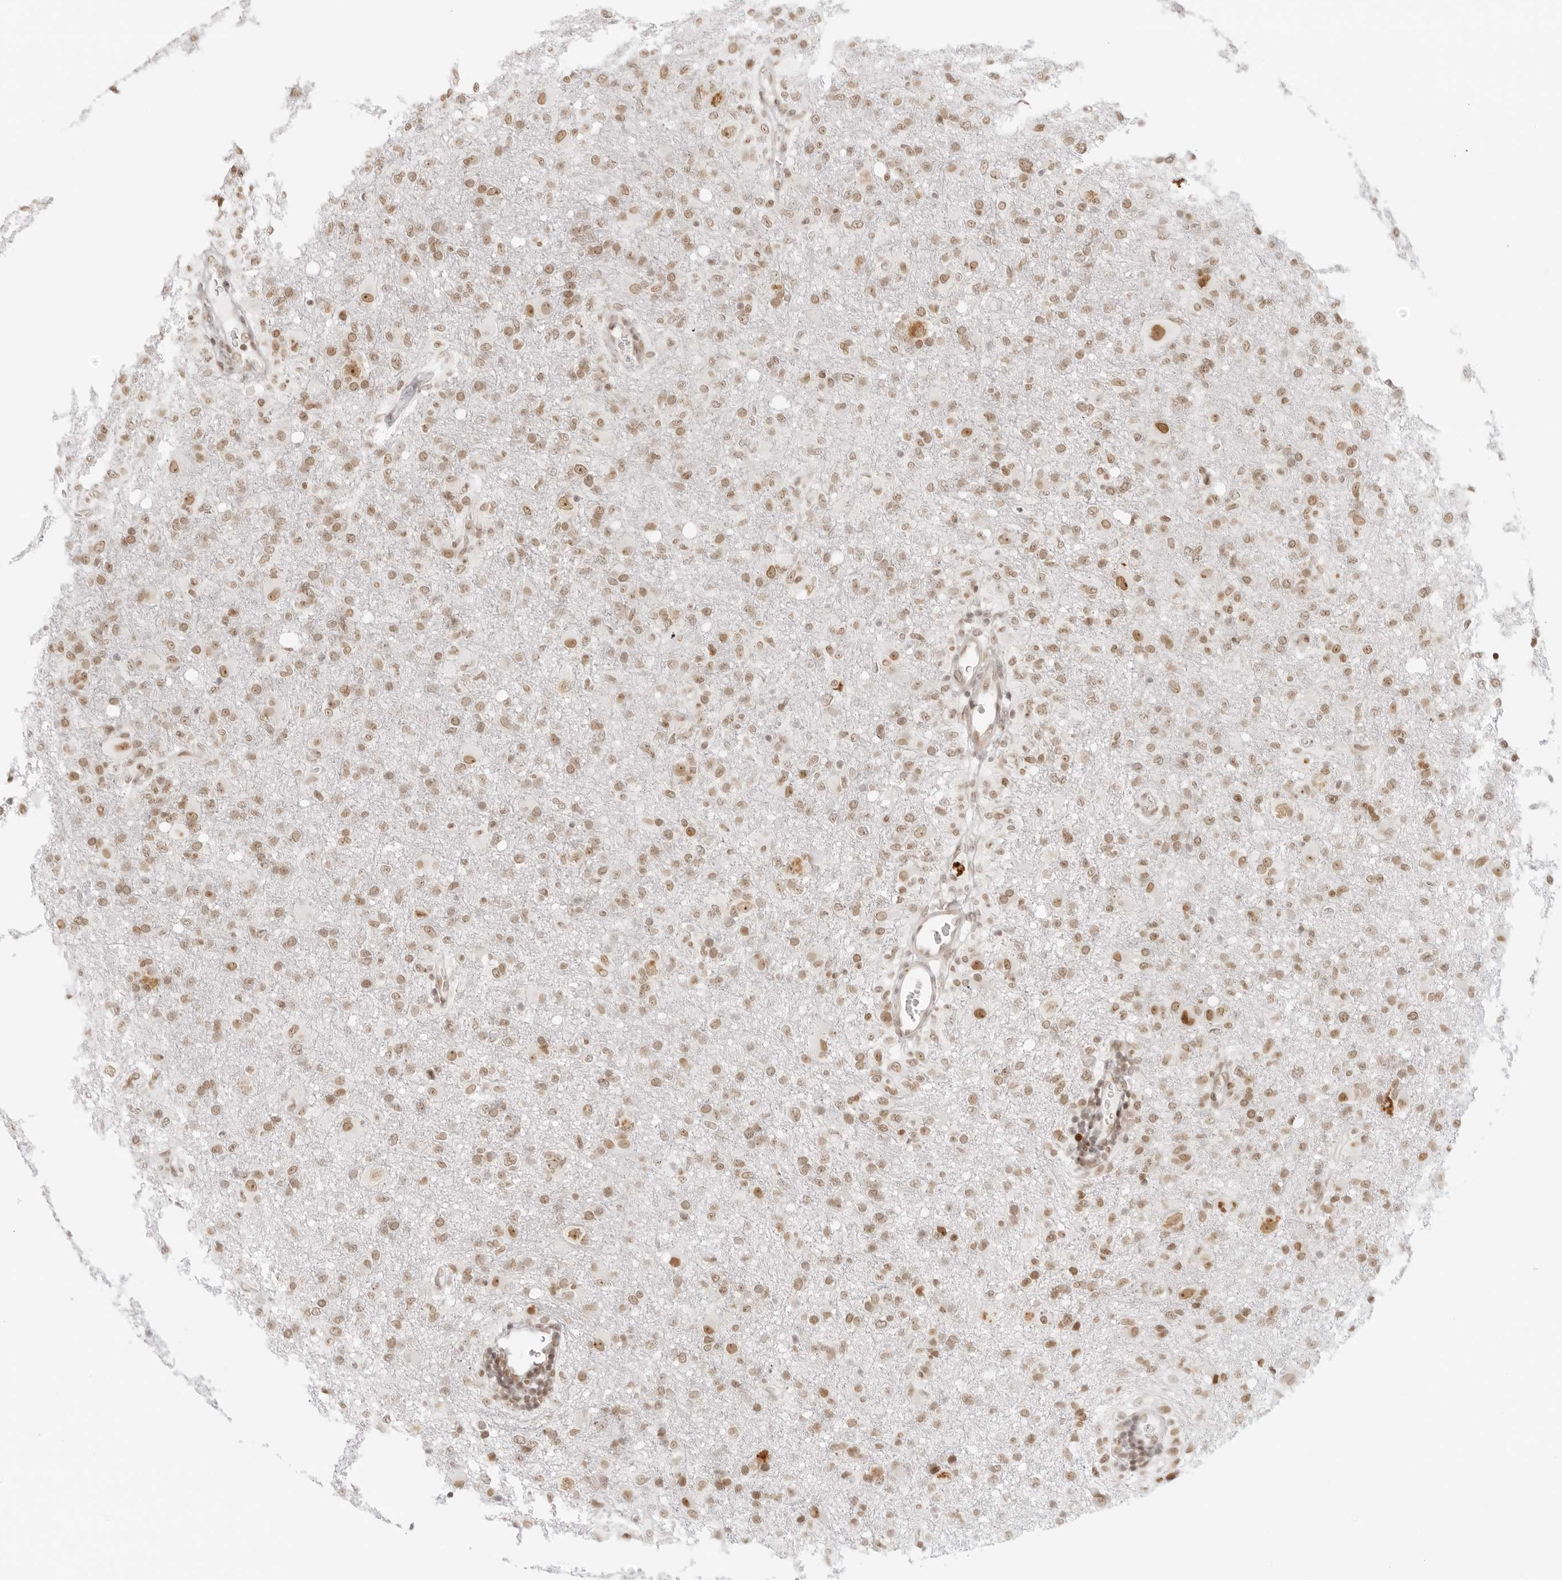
{"staining": {"intensity": "moderate", "quantity": ">75%", "location": "nuclear"}, "tissue": "glioma", "cell_type": "Tumor cells", "image_type": "cancer", "snomed": [{"axis": "morphology", "description": "Glioma, malignant, High grade"}, {"axis": "topography", "description": "Brain"}], "caption": "Protein positivity by immunohistochemistry (IHC) exhibits moderate nuclear positivity in about >75% of tumor cells in glioma. (DAB (3,3'-diaminobenzidine) IHC, brown staining for protein, blue staining for nuclei).", "gene": "RCC1", "patient": {"sex": "female", "age": 57}}